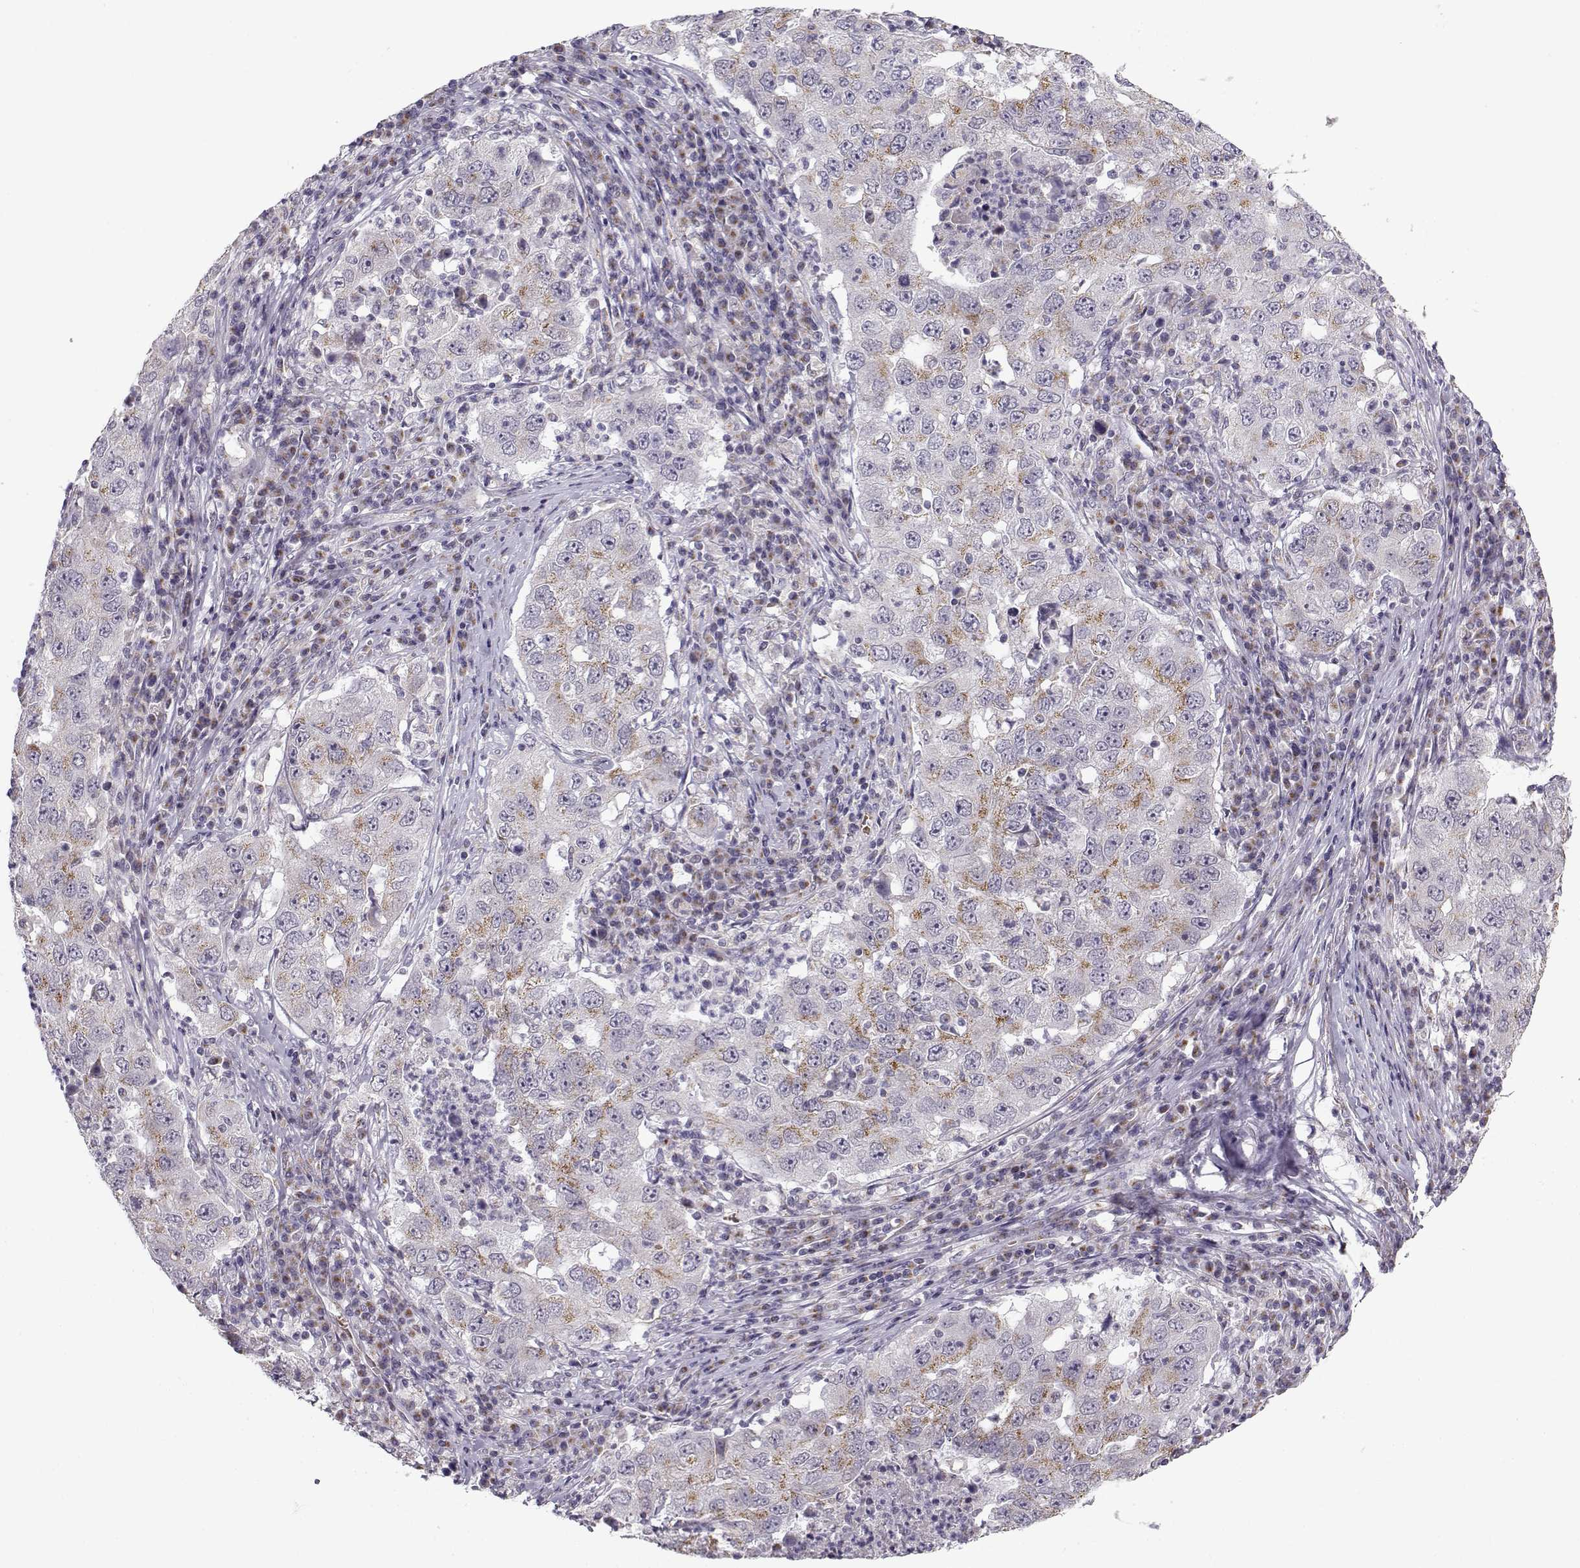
{"staining": {"intensity": "weak", "quantity": "25%-75%", "location": "cytoplasmic/membranous"}, "tissue": "lung cancer", "cell_type": "Tumor cells", "image_type": "cancer", "snomed": [{"axis": "morphology", "description": "Adenocarcinoma, NOS"}, {"axis": "topography", "description": "Lung"}], "caption": "Lung cancer (adenocarcinoma) stained for a protein shows weak cytoplasmic/membranous positivity in tumor cells. The staining was performed using DAB to visualize the protein expression in brown, while the nuclei were stained in blue with hematoxylin (Magnification: 20x).", "gene": "SLC4A5", "patient": {"sex": "male", "age": 73}}